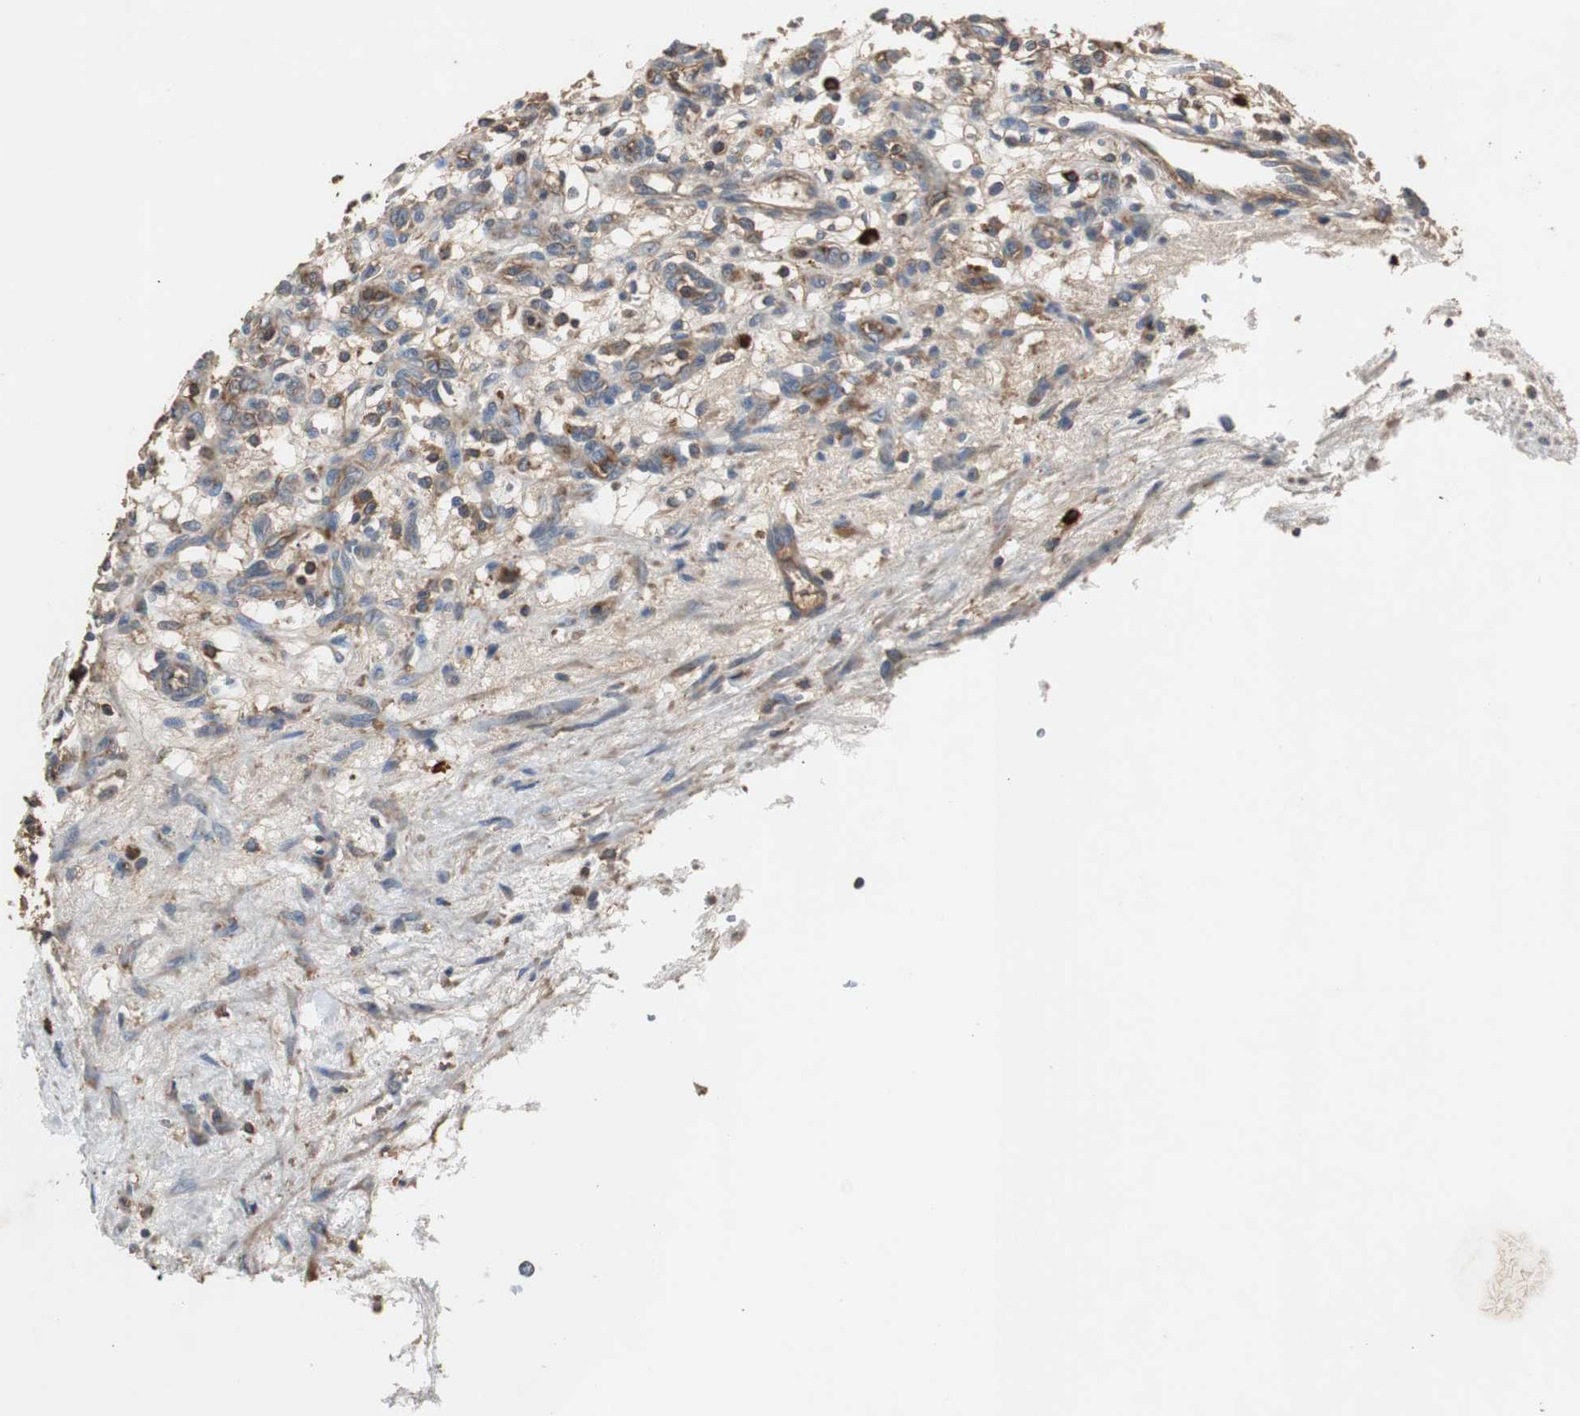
{"staining": {"intensity": "moderate", "quantity": "25%-75%", "location": "cytoplasmic/membranous"}, "tissue": "renal cancer", "cell_type": "Tumor cells", "image_type": "cancer", "snomed": [{"axis": "morphology", "description": "Adenocarcinoma, NOS"}, {"axis": "topography", "description": "Kidney"}], "caption": "Immunohistochemical staining of adenocarcinoma (renal) demonstrates moderate cytoplasmic/membranous protein positivity in approximately 25%-75% of tumor cells. (Stains: DAB (3,3'-diaminobenzidine) in brown, nuclei in blue, Microscopy: brightfield microscopy at high magnification).", "gene": "TNFRSF14", "patient": {"sex": "female", "age": 57}}